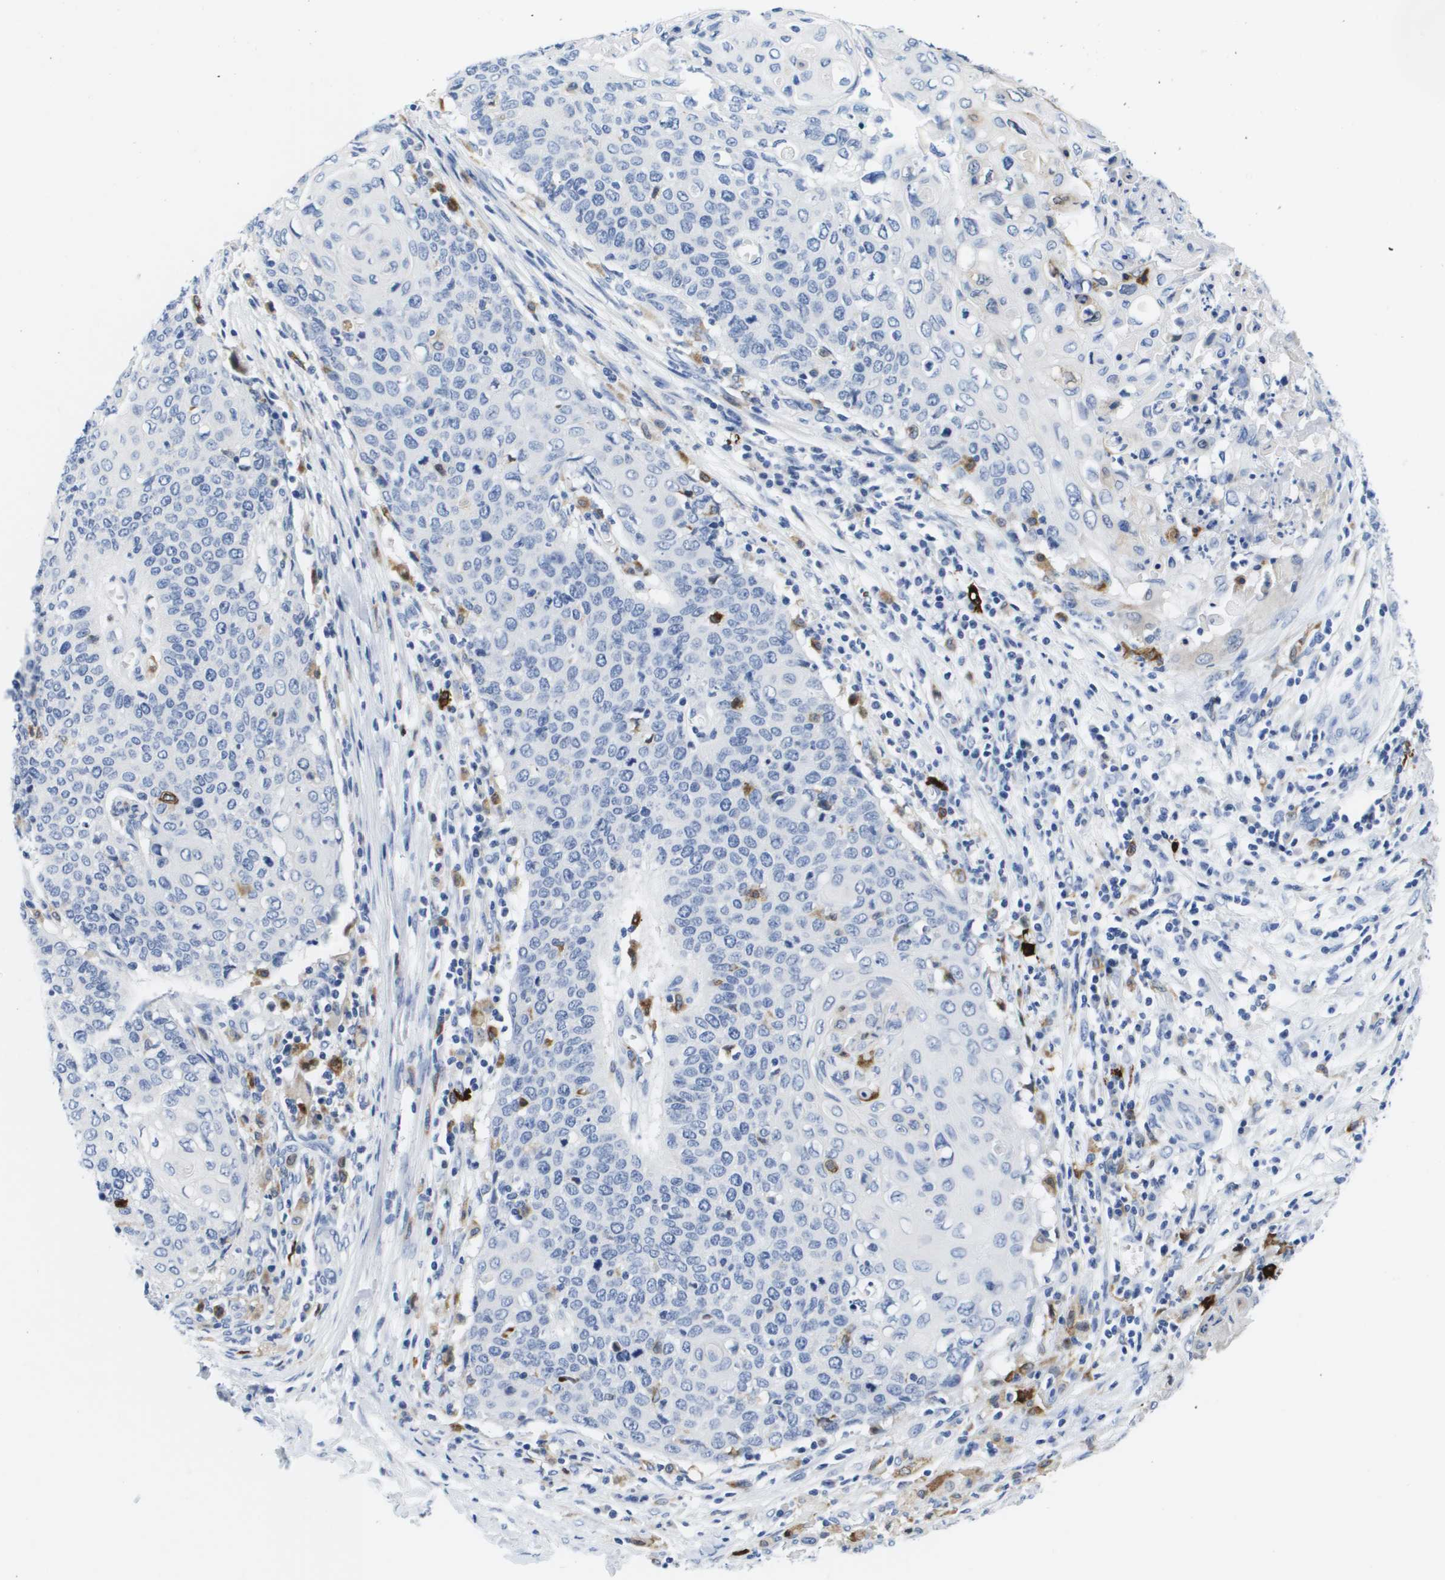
{"staining": {"intensity": "negative", "quantity": "none", "location": "none"}, "tissue": "cervical cancer", "cell_type": "Tumor cells", "image_type": "cancer", "snomed": [{"axis": "morphology", "description": "Squamous cell carcinoma, NOS"}, {"axis": "topography", "description": "Cervix"}], "caption": "Photomicrograph shows no significant protein staining in tumor cells of cervical squamous cell carcinoma.", "gene": "HMOX1", "patient": {"sex": "female", "age": 39}}